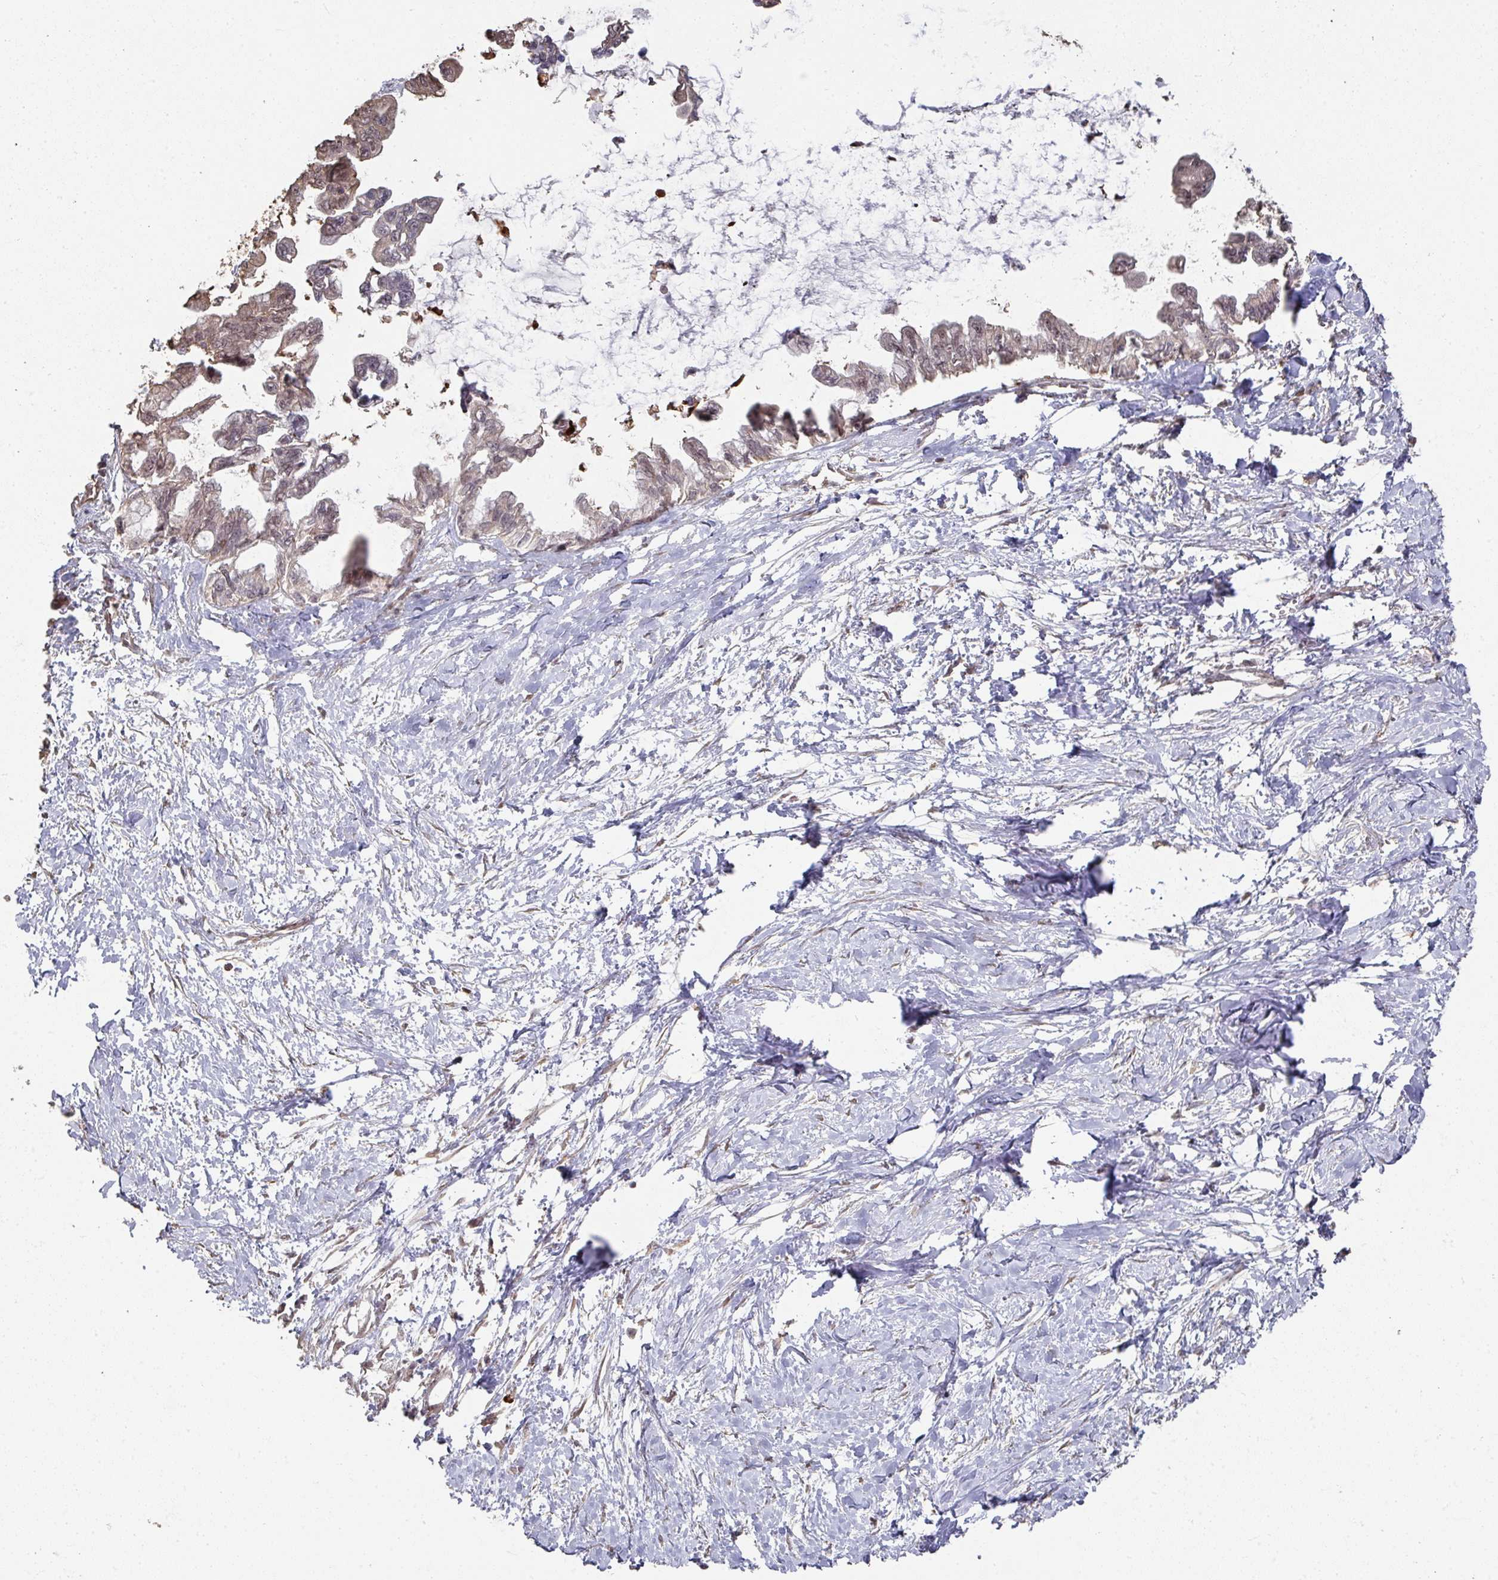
{"staining": {"intensity": "moderate", "quantity": "25%-75%", "location": "cytoplasmic/membranous"}, "tissue": "pancreatic cancer", "cell_type": "Tumor cells", "image_type": "cancer", "snomed": [{"axis": "morphology", "description": "Adenocarcinoma, NOS"}, {"axis": "topography", "description": "Pancreas"}], "caption": "IHC of adenocarcinoma (pancreatic) shows medium levels of moderate cytoplasmic/membranous staining in about 25%-75% of tumor cells. (brown staining indicates protein expression, while blue staining denotes nuclei).", "gene": "CA7", "patient": {"sex": "male", "age": 61}}